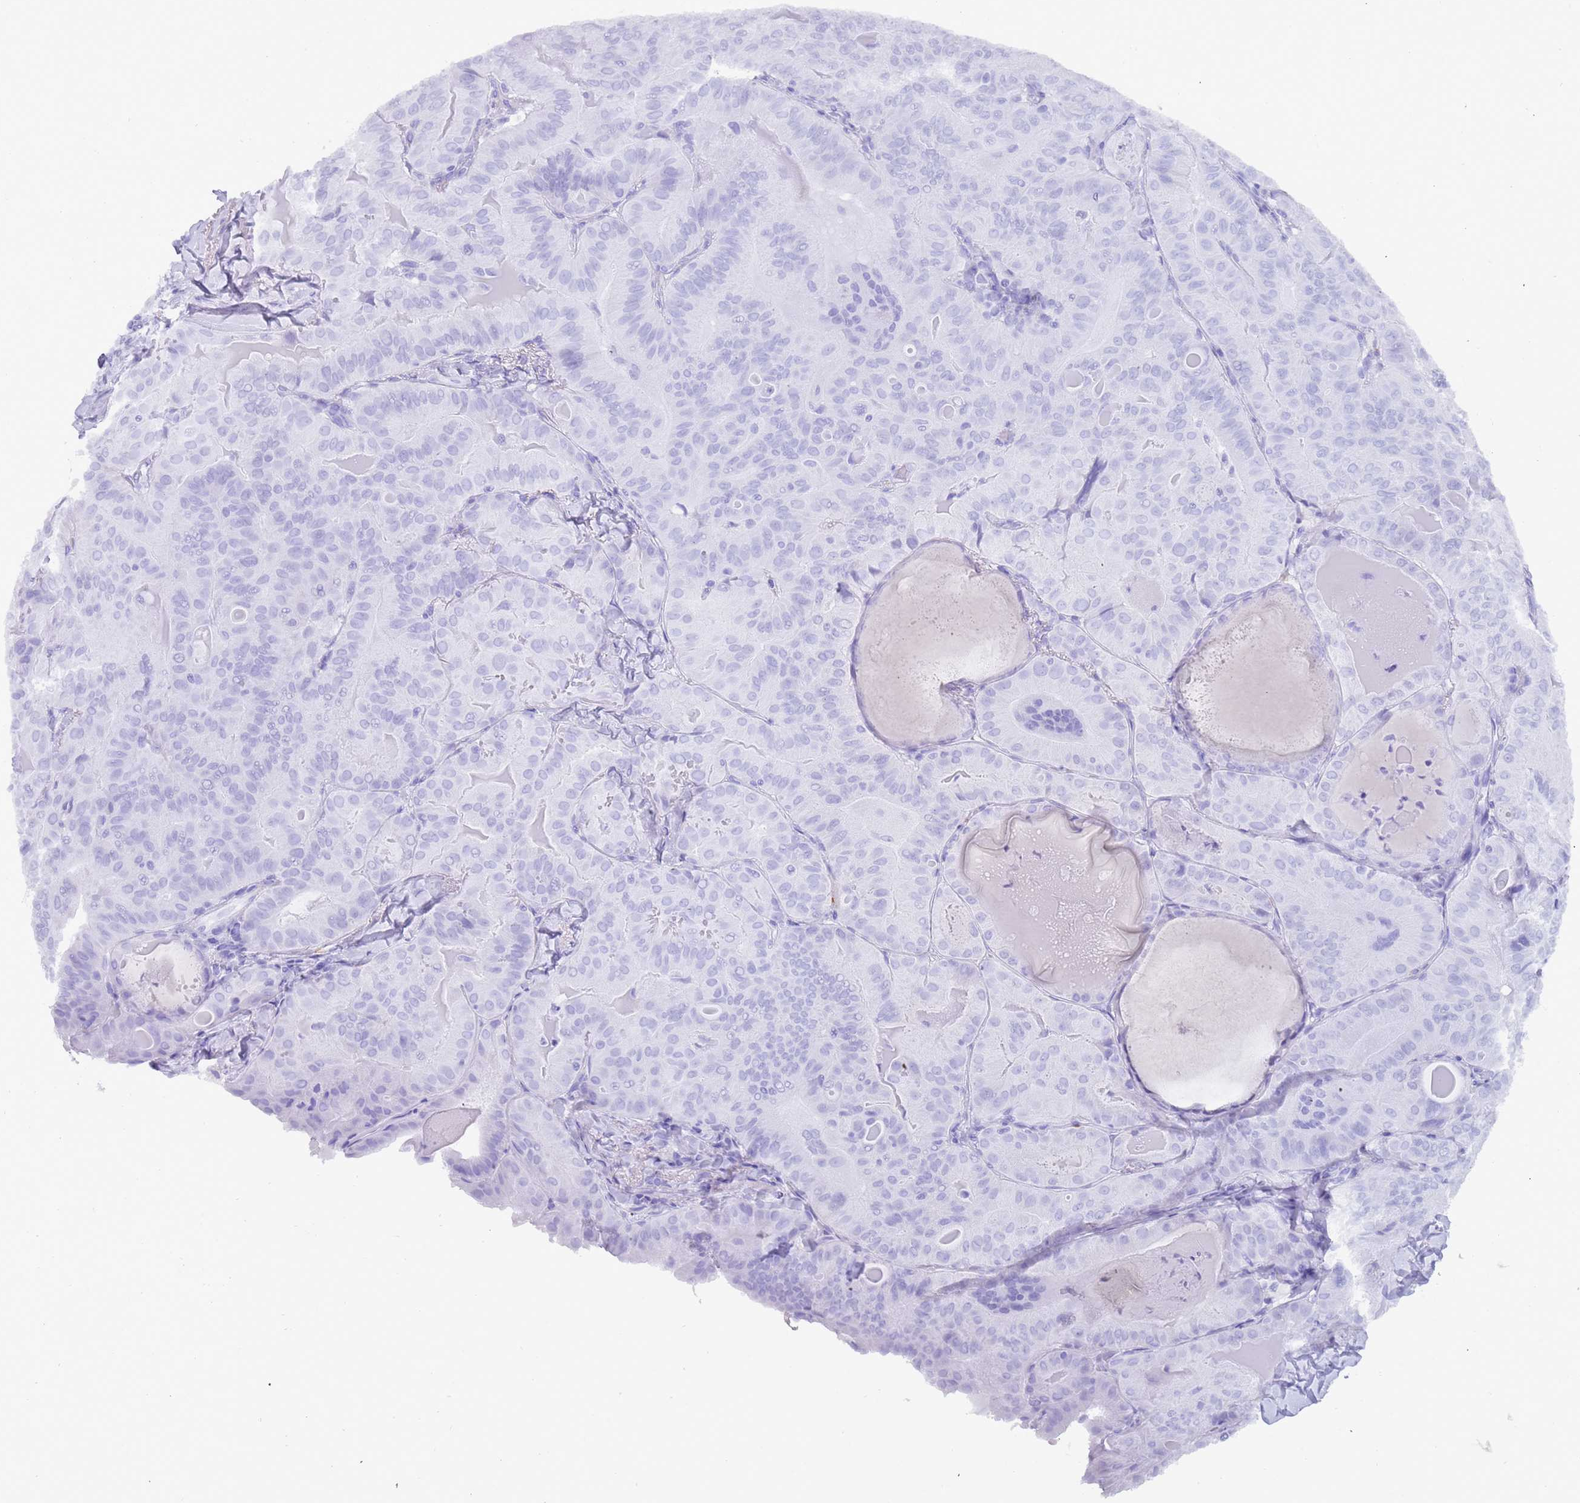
{"staining": {"intensity": "negative", "quantity": "none", "location": "none"}, "tissue": "thyroid cancer", "cell_type": "Tumor cells", "image_type": "cancer", "snomed": [{"axis": "morphology", "description": "Papillary adenocarcinoma, NOS"}, {"axis": "topography", "description": "Thyroid gland"}], "caption": "An image of papillary adenocarcinoma (thyroid) stained for a protein displays no brown staining in tumor cells. (DAB (3,3'-diaminobenzidine) IHC, high magnification).", "gene": "MYADML2", "patient": {"sex": "female", "age": 68}}